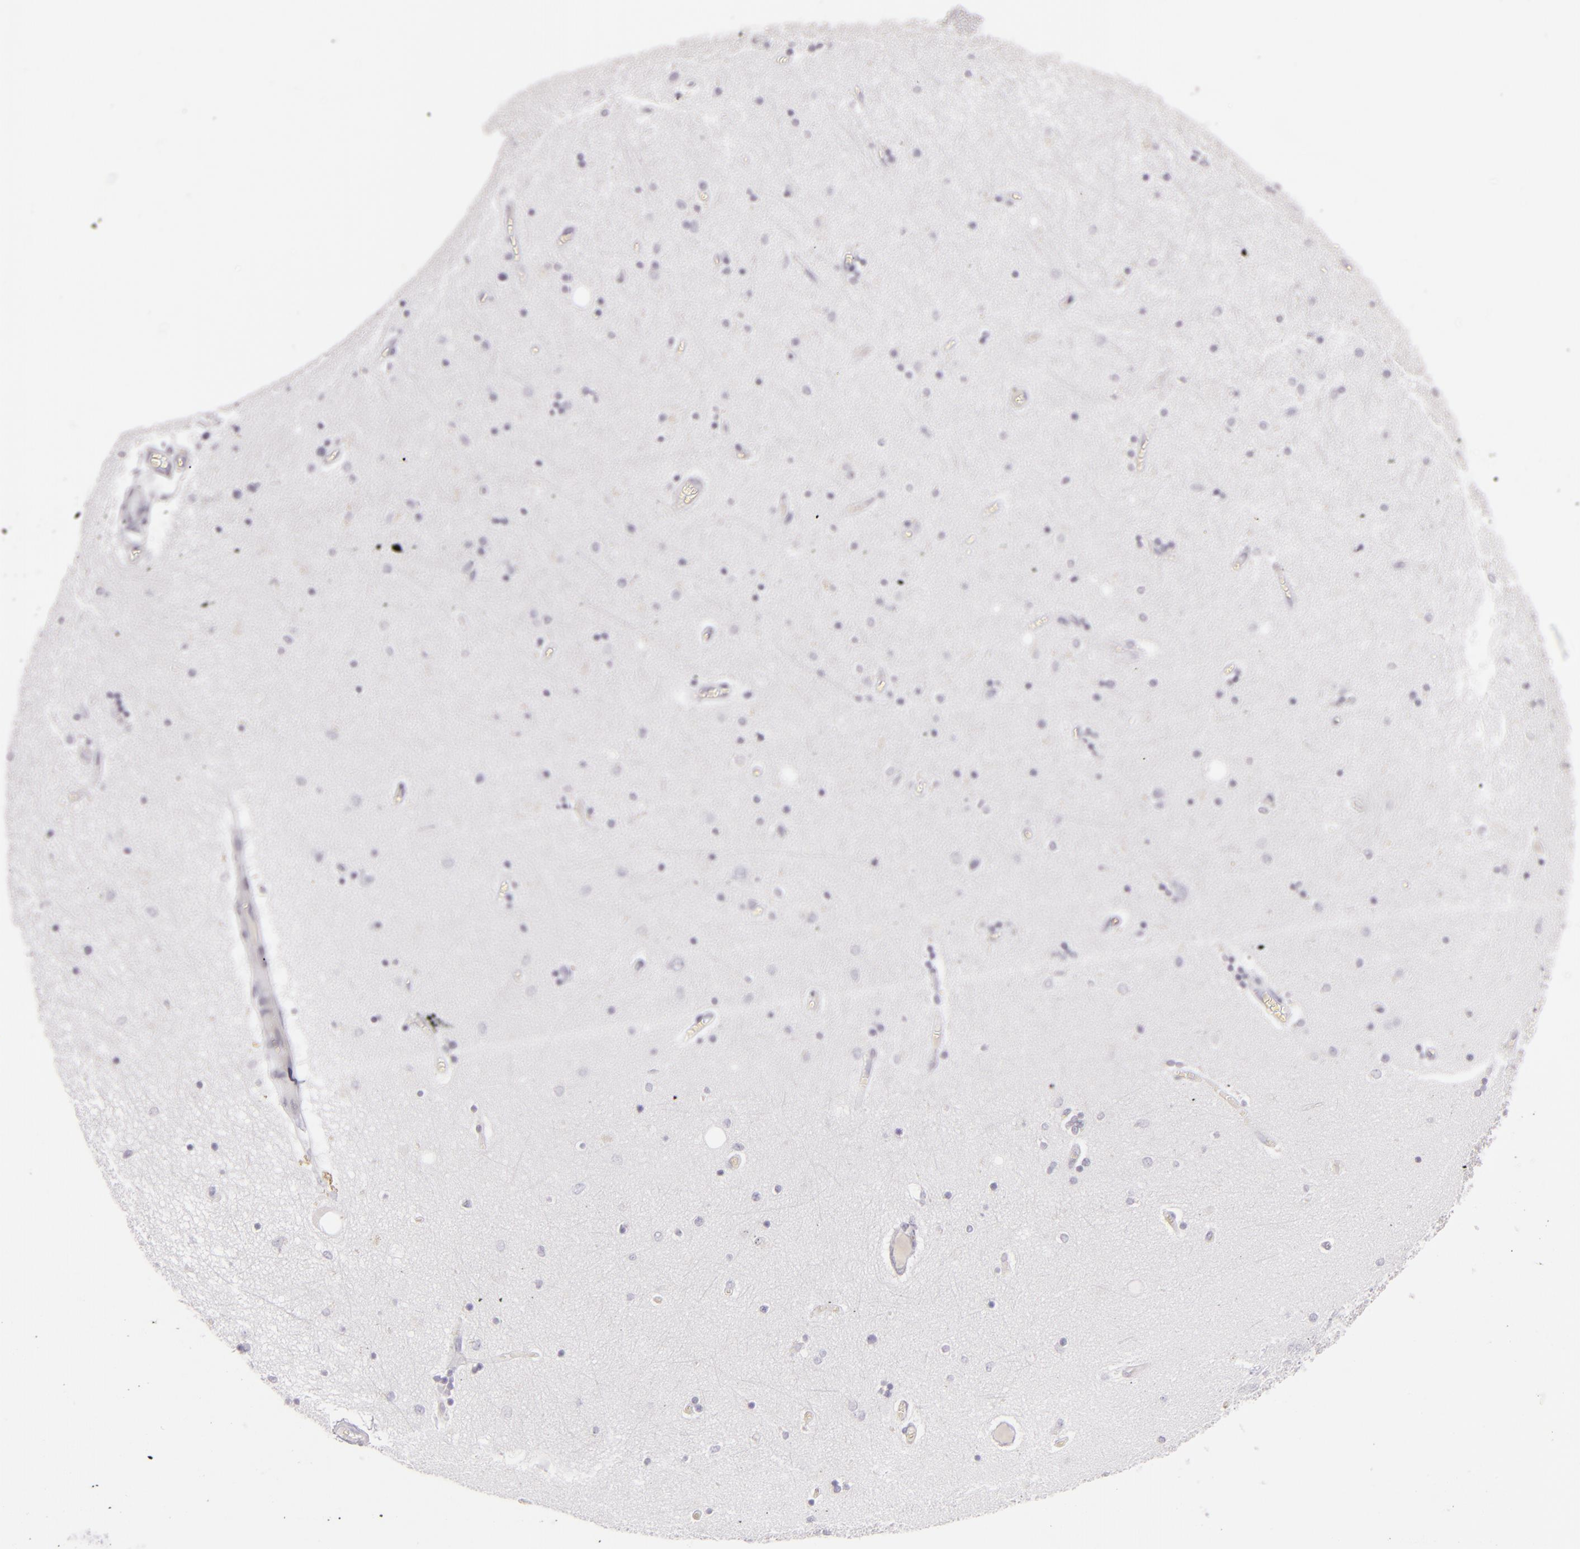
{"staining": {"intensity": "negative", "quantity": "none", "location": "none"}, "tissue": "hippocampus", "cell_type": "Glial cells", "image_type": "normal", "snomed": [{"axis": "morphology", "description": "Normal tissue, NOS"}, {"axis": "topography", "description": "Hippocampus"}], "caption": "An immunohistochemistry image of normal hippocampus is shown. There is no staining in glial cells of hippocampus. The staining was performed using DAB to visualize the protein expression in brown, while the nuclei were stained in blue with hematoxylin (Magnification: 20x).", "gene": "CDX2", "patient": {"sex": "female", "age": 54}}